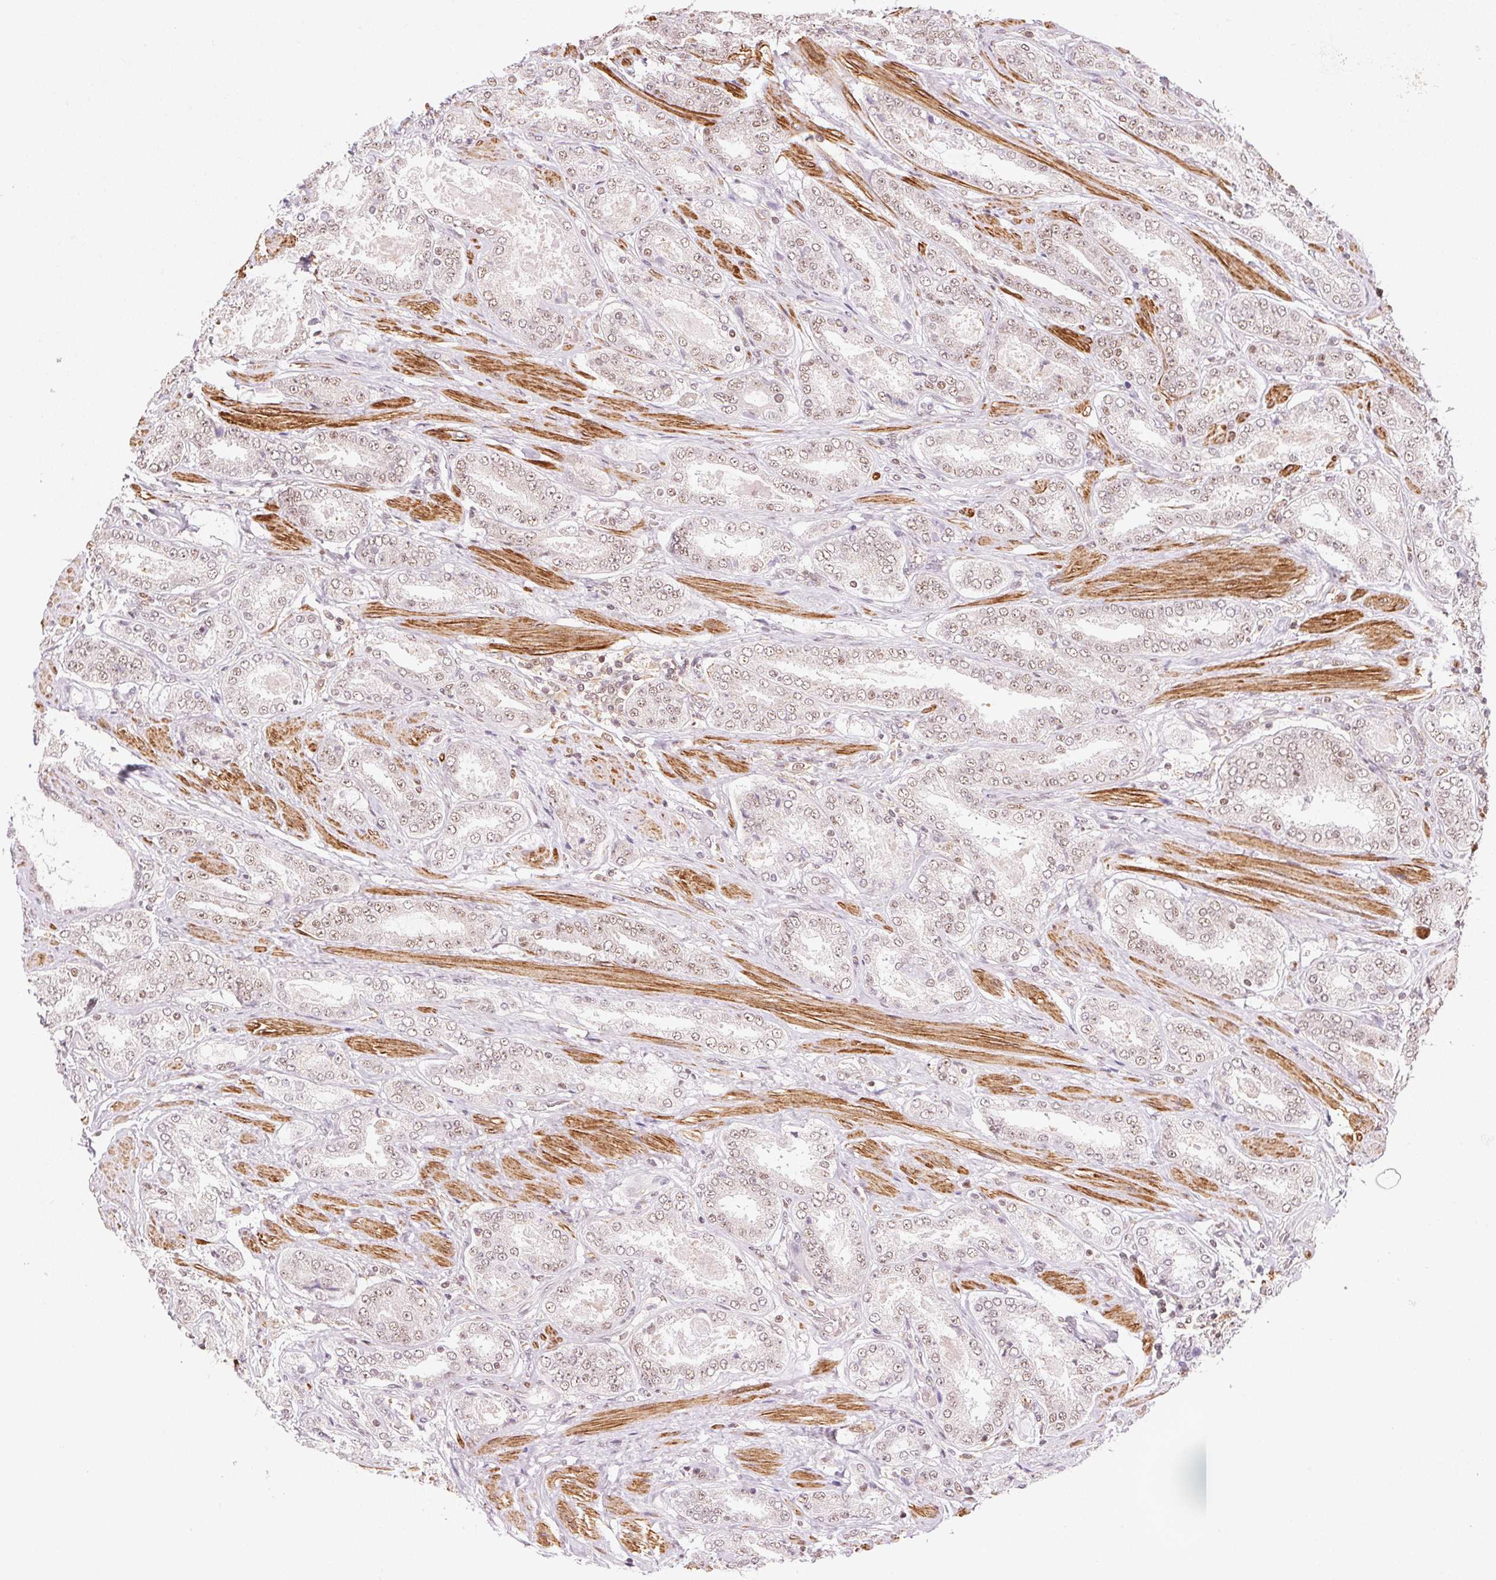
{"staining": {"intensity": "weak", "quantity": "<25%", "location": "nuclear"}, "tissue": "prostate cancer", "cell_type": "Tumor cells", "image_type": "cancer", "snomed": [{"axis": "morphology", "description": "Adenocarcinoma, High grade"}, {"axis": "topography", "description": "Prostate"}], "caption": "Immunohistochemical staining of human prostate cancer displays no significant expression in tumor cells. (Stains: DAB (3,3'-diaminobenzidine) immunohistochemistry (IHC) with hematoxylin counter stain, Microscopy: brightfield microscopy at high magnification).", "gene": "HNRNPDL", "patient": {"sex": "male", "age": 63}}